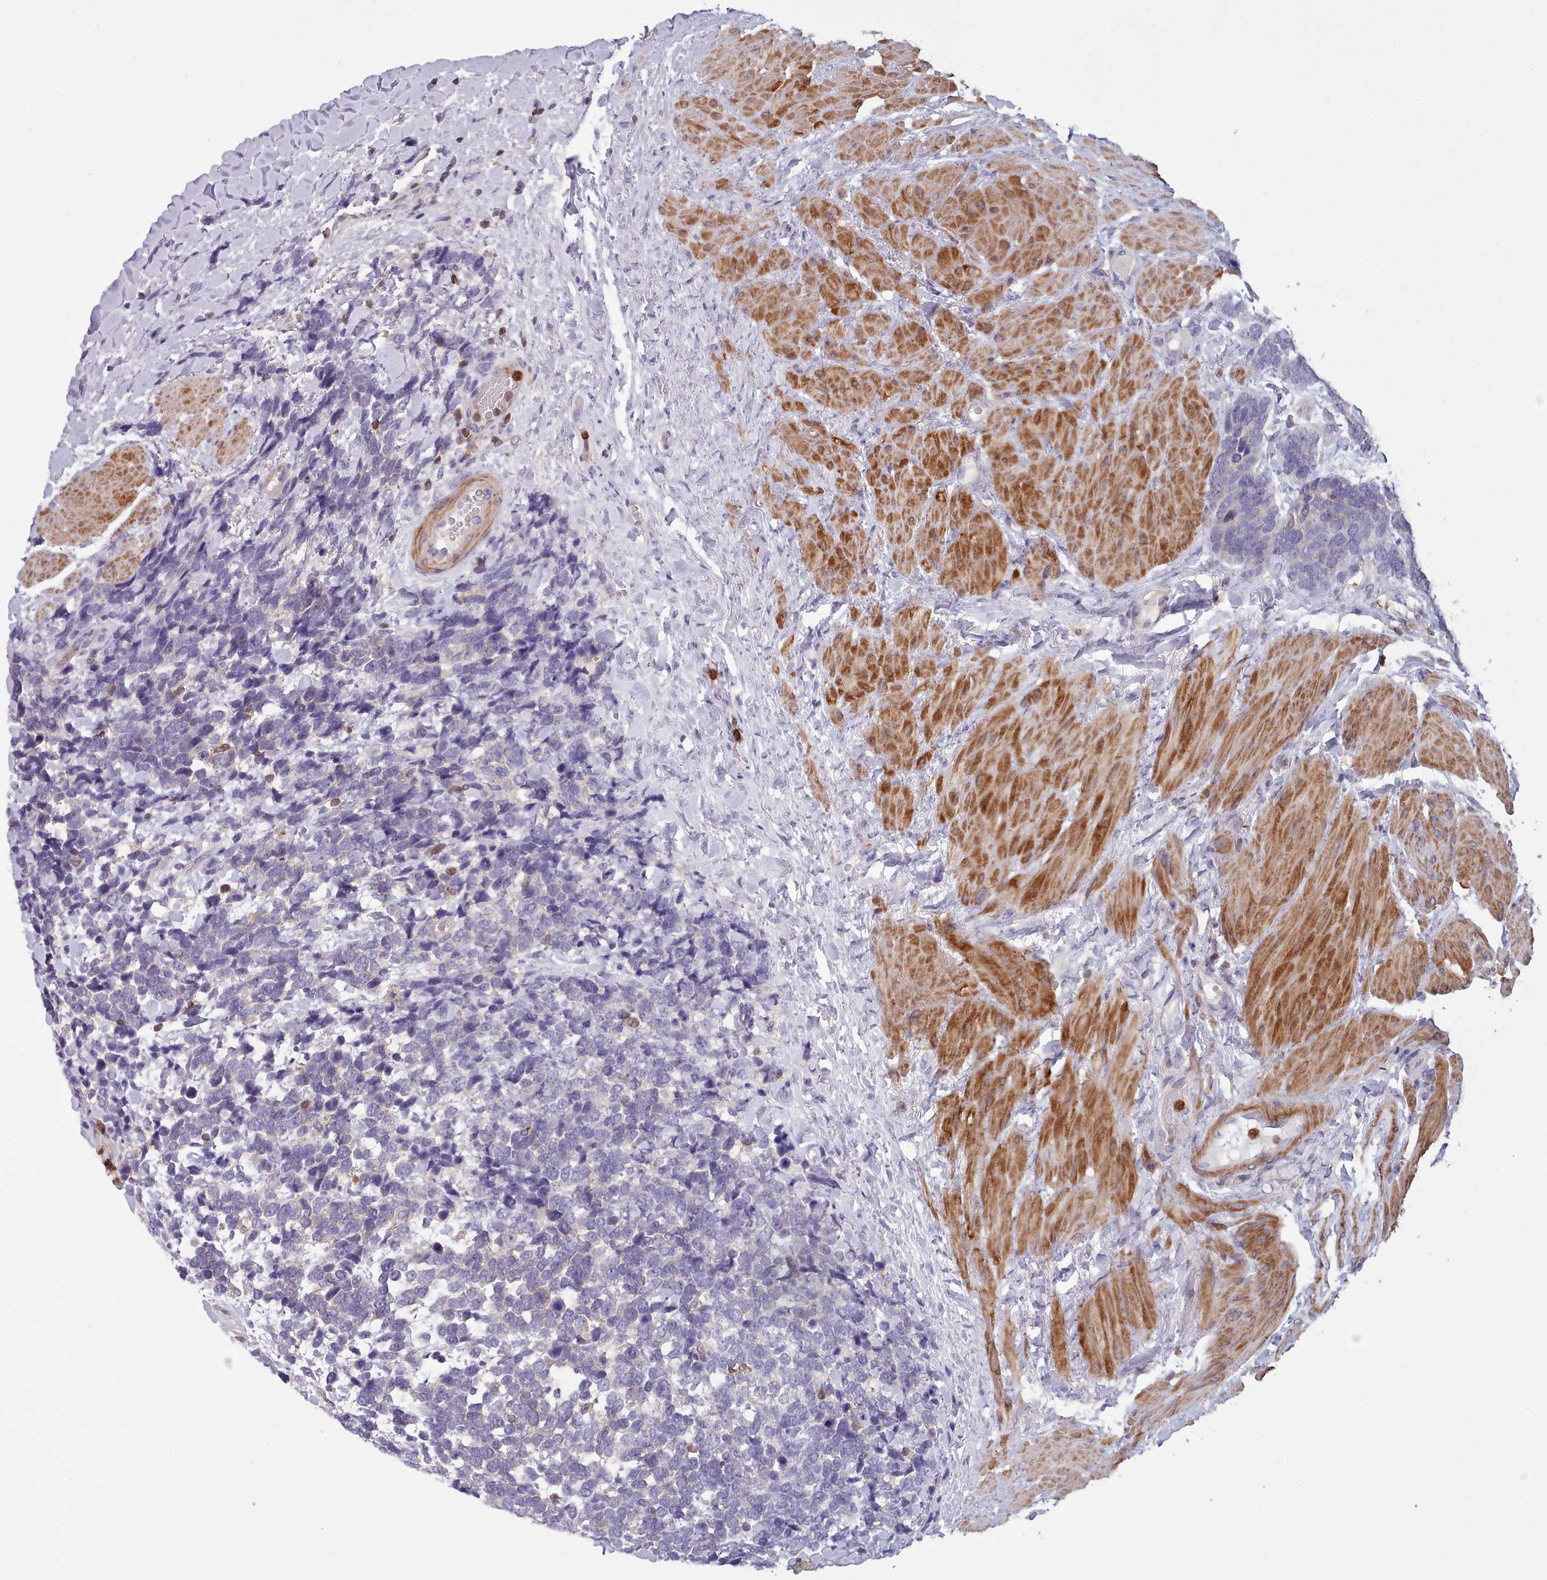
{"staining": {"intensity": "negative", "quantity": "none", "location": "none"}, "tissue": "urothelial cancer", "cell_type": "Tumor cells", "image_type": "cancer", "snomed": [{"axis": "morphology", "description": "Urothelial carcinoma, High grade"}, {"axis": "topography", "description": "Urinary bladder"}], "caption": "Immunohistochemical staining of urothelial carcinoma (high-grade) displays no significant positivity in tumor cells. (DAB immunohistochemistry (IHC) with hematoxylin counter stain).", "gene": "RAC2", "patient": {"sex": "female", "age": 82}}